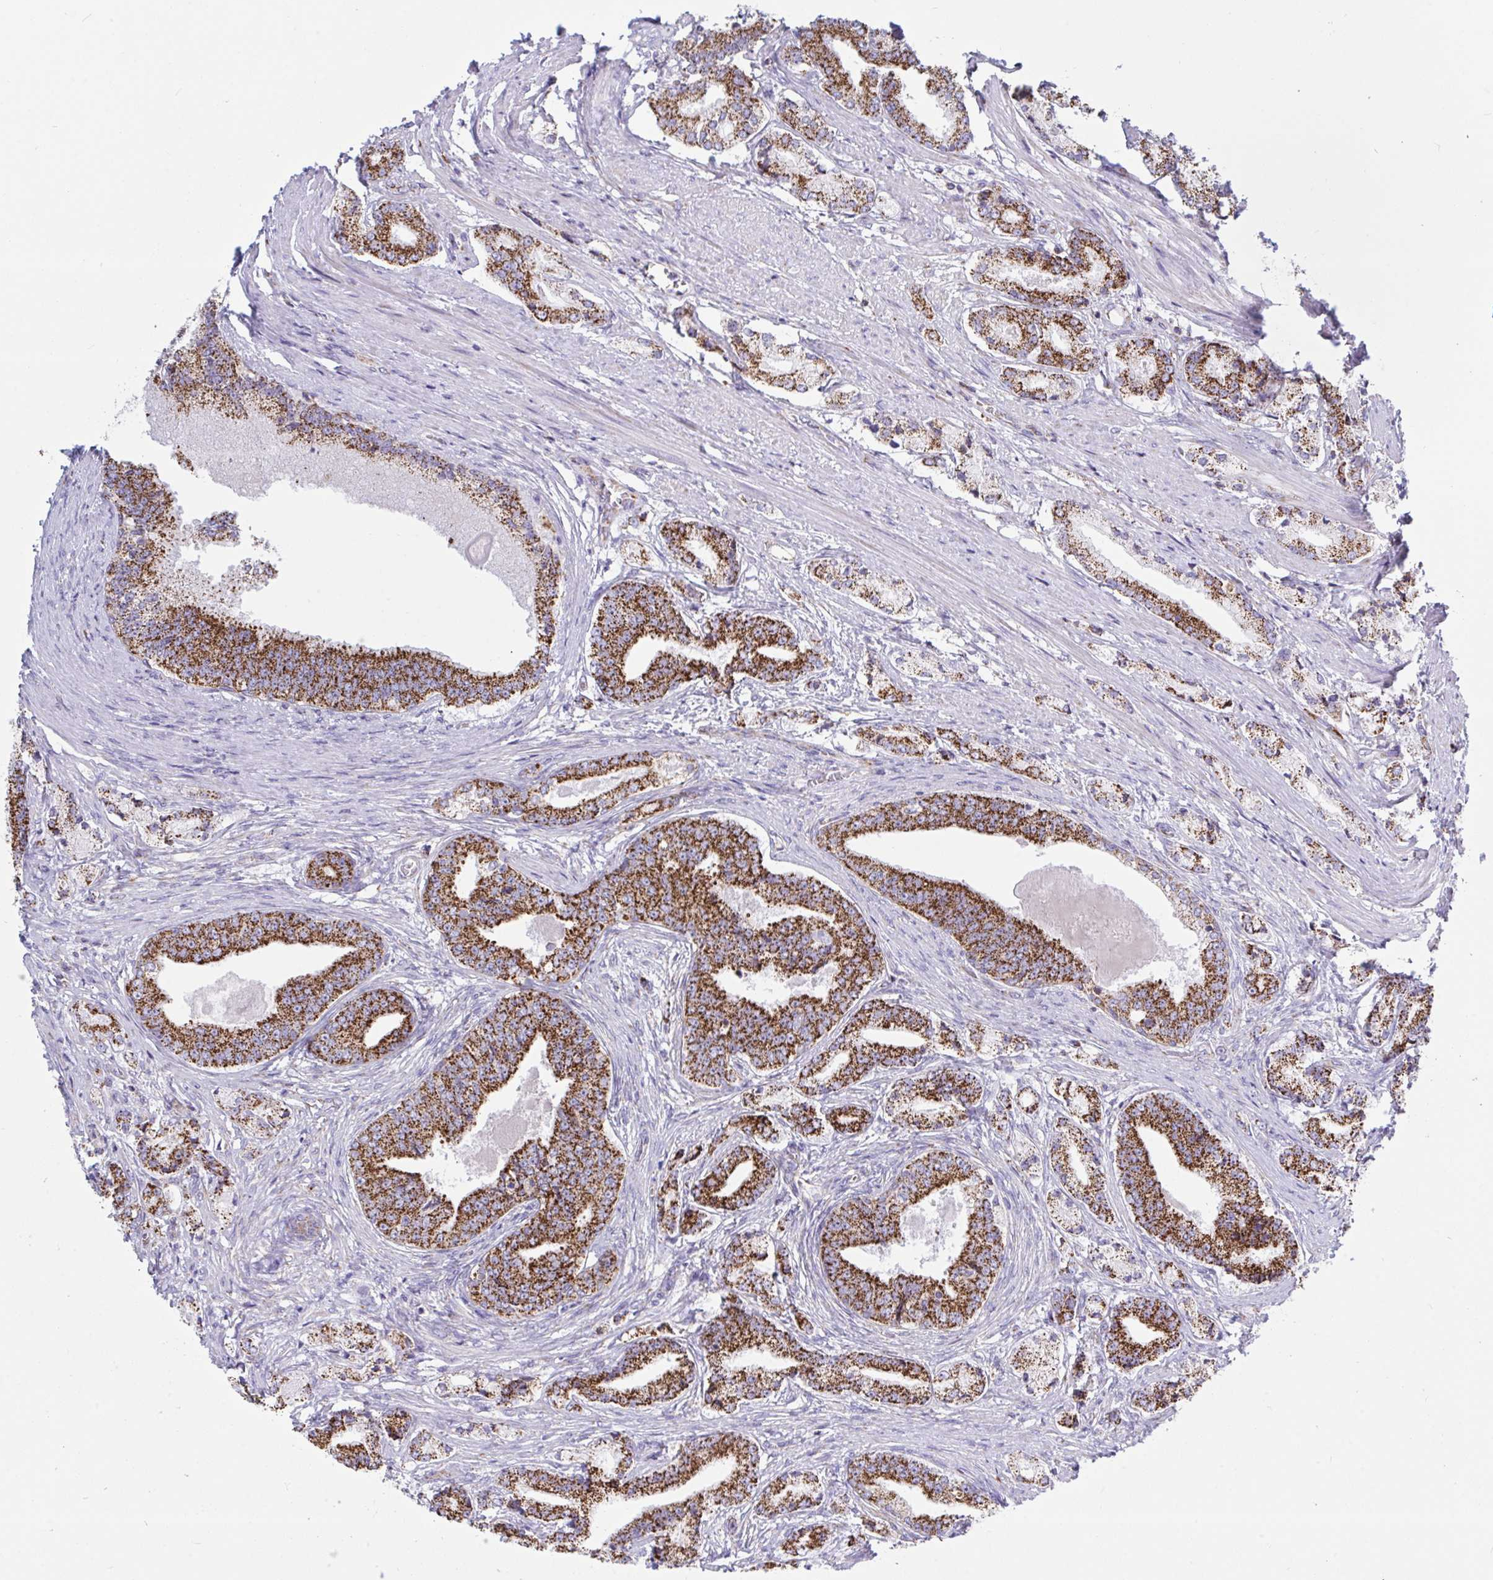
{"staining": {"intensity": "strong", "quantity": ">75%", "location": "cytoplasmic/membranous"}, "tissue": "prostate cancer", "cell_type": "Tumor cells", "image_type": "cancer", "snomed": [{"axis": "morphology", "description": "Adenocarcinoma, High grade"}, {"axis": "topography", "description": "Prostate and seminal vesicle, NOS"}], "caption": "Prostate cancer was stained to show a protein in brown. There is high levels of strong cytoplasmic/membranous staining in approximately >75% of tumor cells.", "gene": "HSPE1", "patient": {"sex": "male", "age": 61}}